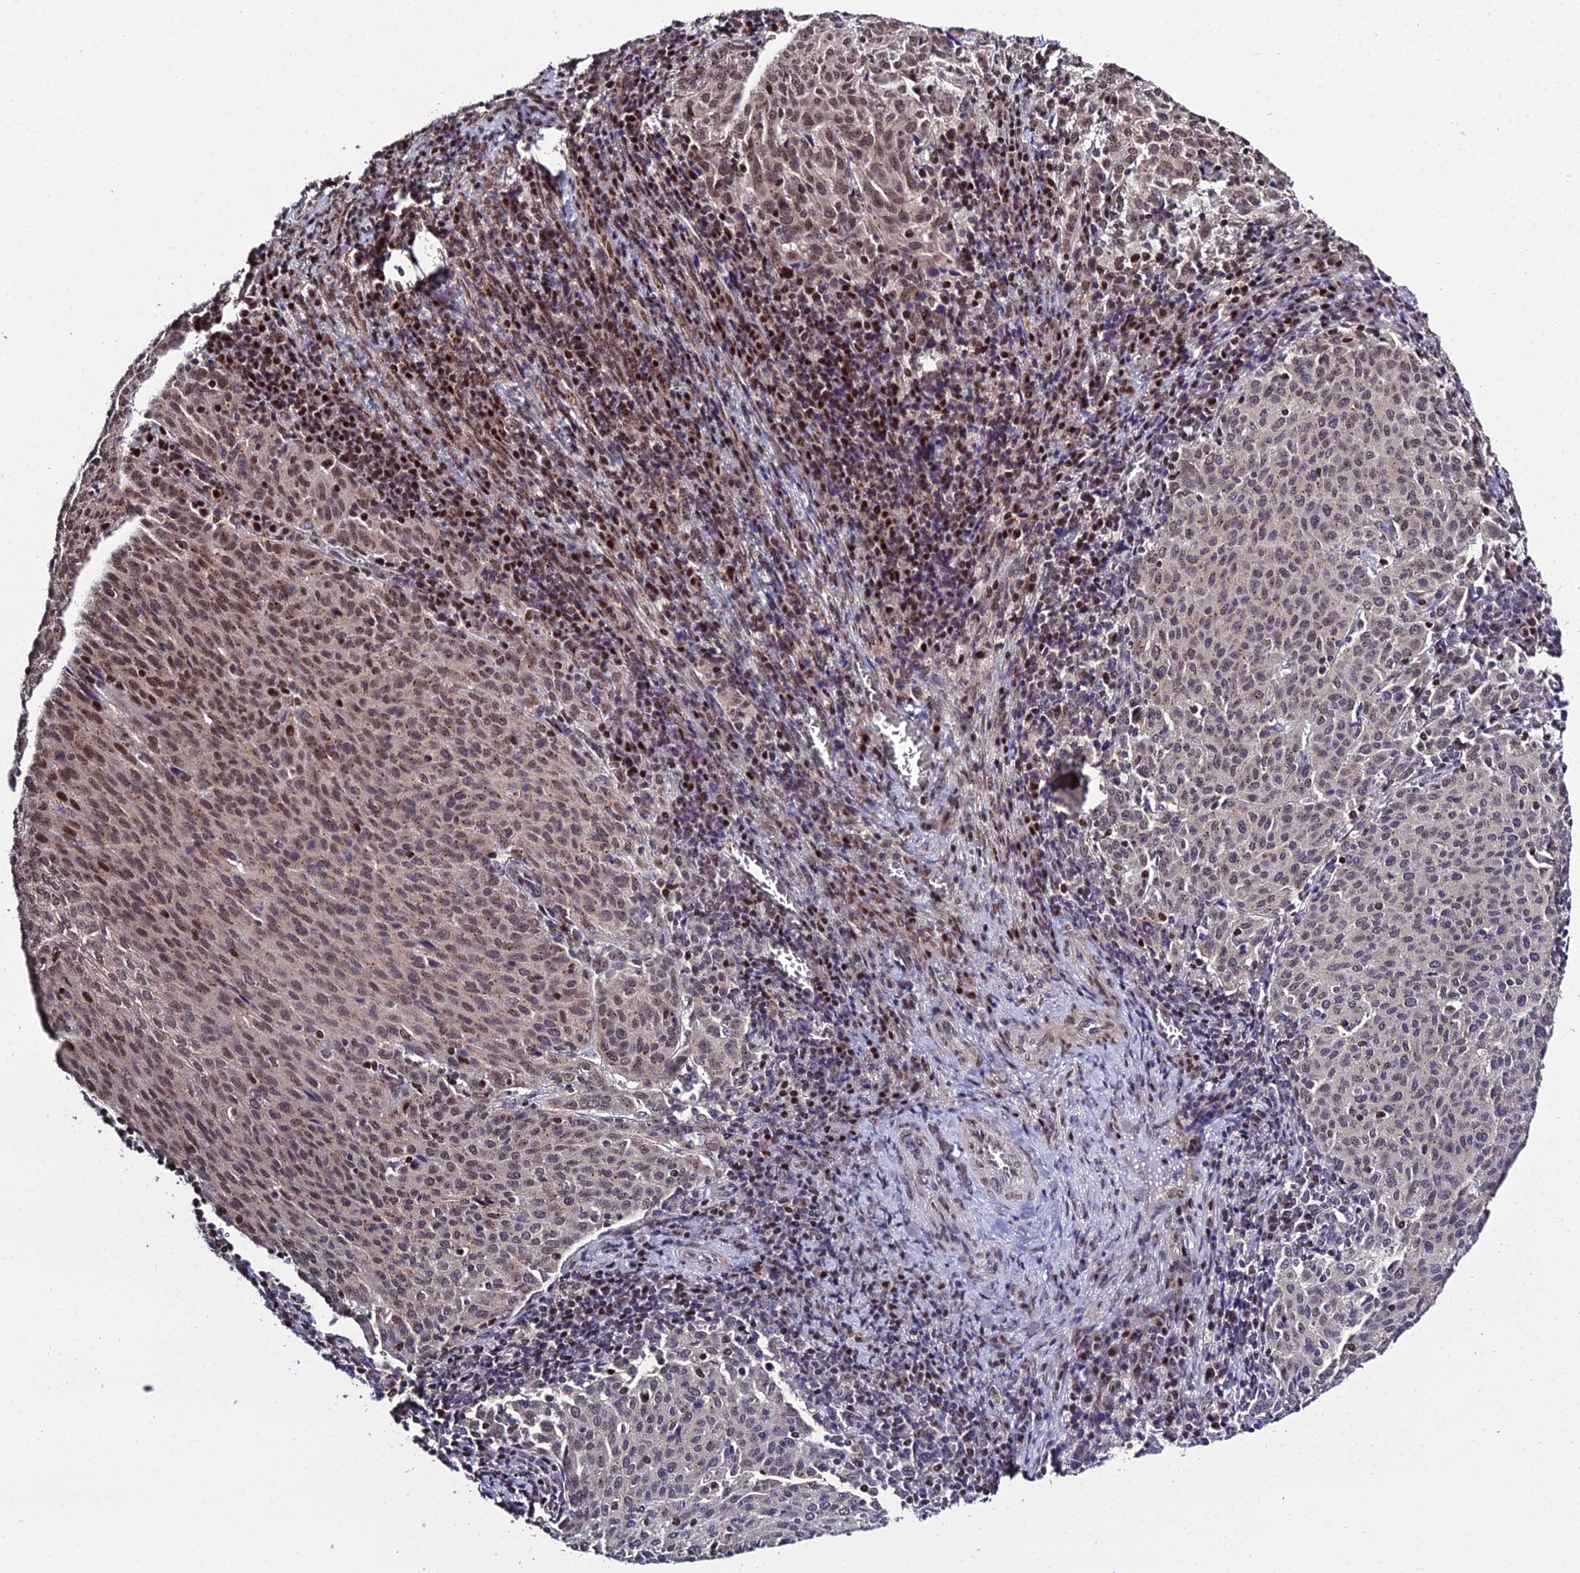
{"staining": {"intensity": "moderate", "quantity": "<25%", "location": "nuclear"}, "tissue": "cervical cancer", "cell_type": "Tumor cells", "image_type": "cancer", "snomed": [{"axis": "morphology", "description": "Squamous cell carcinoma, NOS"}, {"axis": "topography", "description": "Cervix"}], "caption": "Approximately <25% of tumor cells in human cervical cancer show moderate nuclear protein staining as visualized by brown immunohistochemical staining.", "gene": "ARL2", "patient": {"sex": "female", "age": 46}}